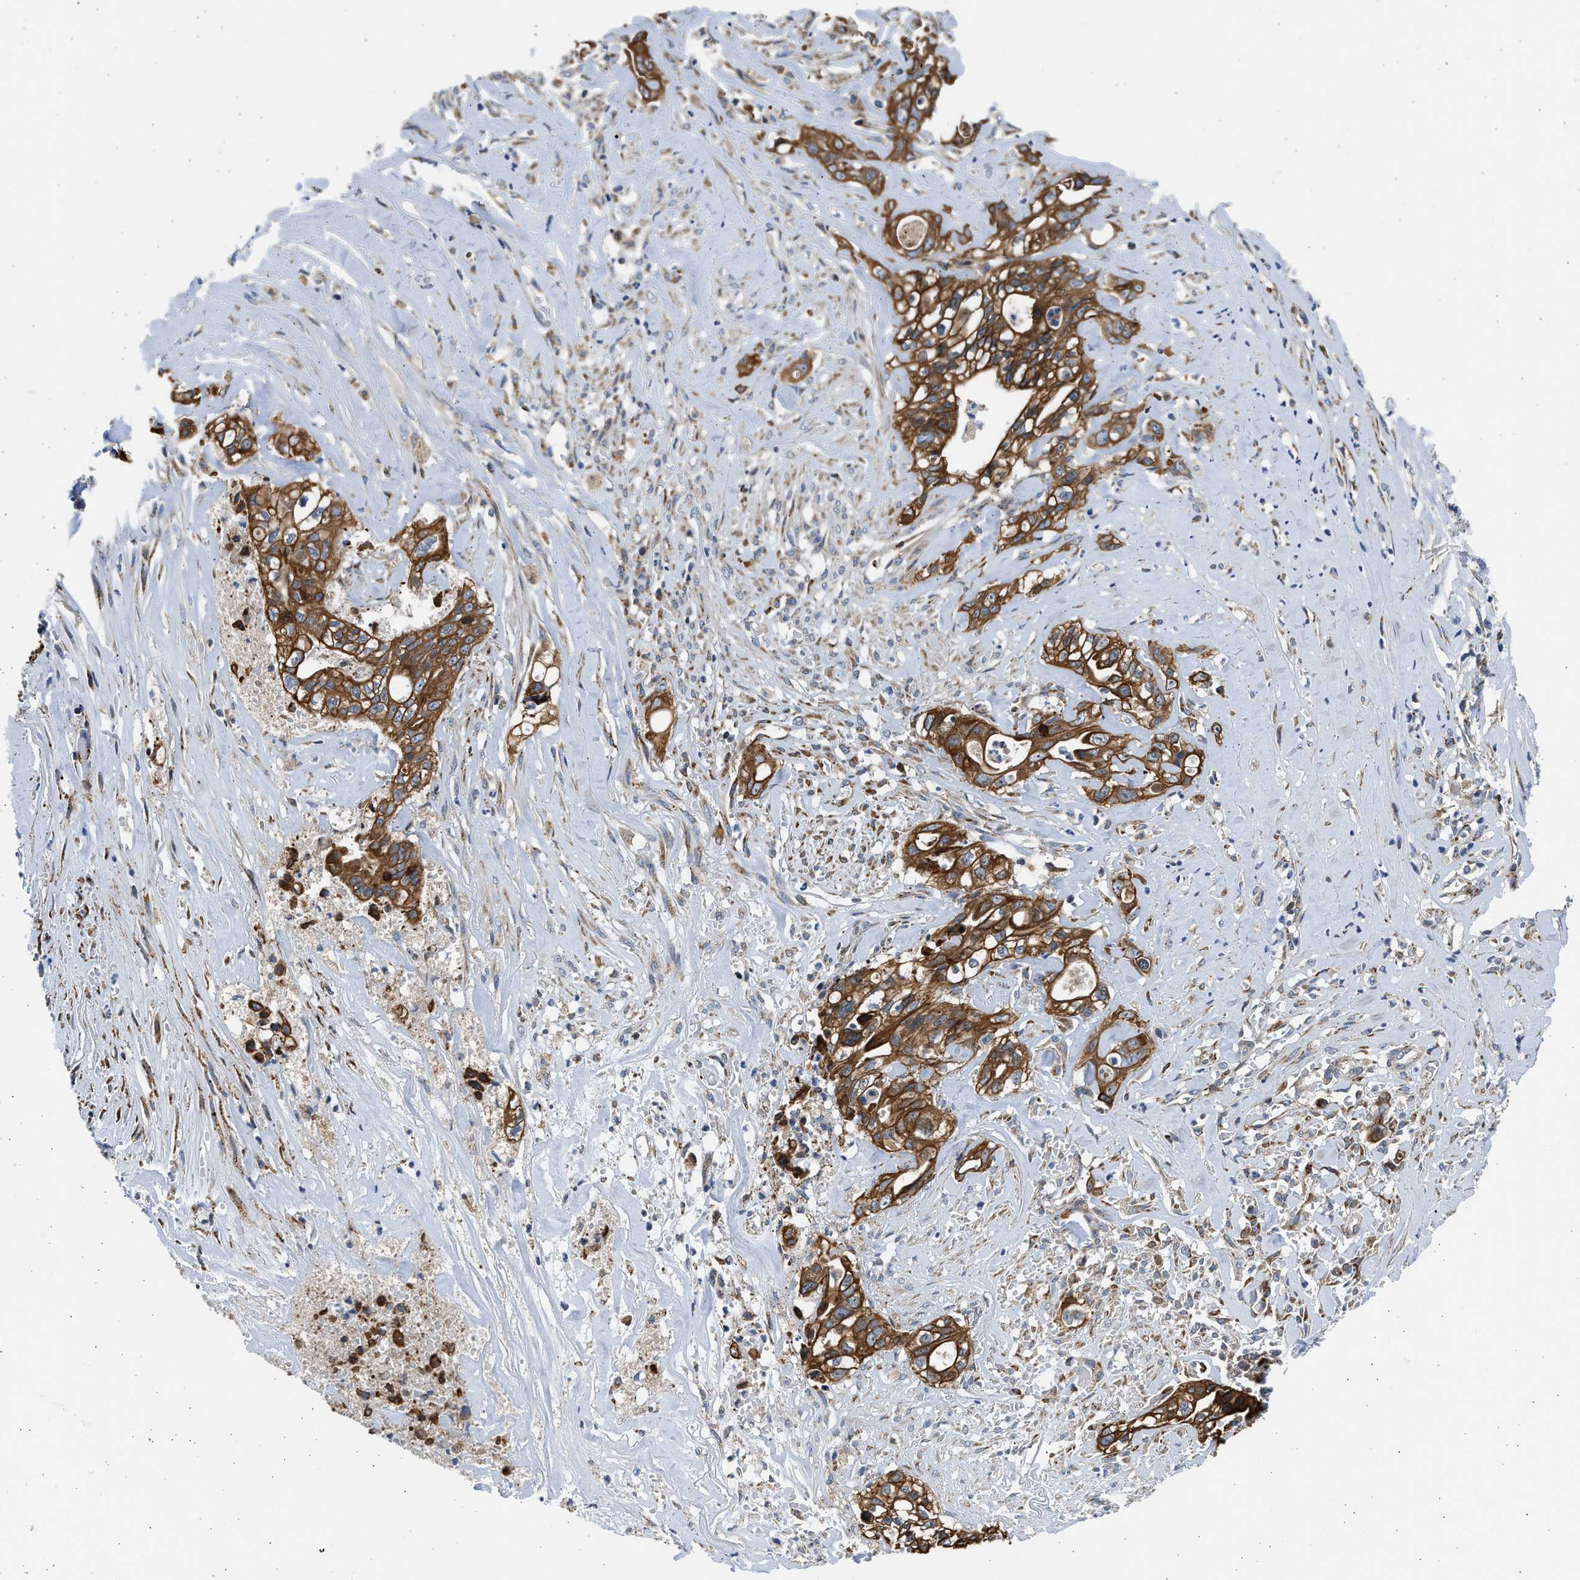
{"staining": {"intensity": "strong", "quantity": ">75%", "location": "cytoplasmic/membranous"}, "tissue": "liver cancer", "cell_type": "Tumor cells", "image_type": "cancer", "snomed": [{"axis": "morphology", "description": "Cholangiocarcinoma"}, {"axis": "topography", "description": "Liver"}], "caption": "Cholangiocarcinoma (liver) stained with a brown dye demonstrates strong cytoplasmic/membranous positive positivity in about >75% of tumor cells.", "gene": "PLD2", "patient": {"sex": "female", "age": 70}}